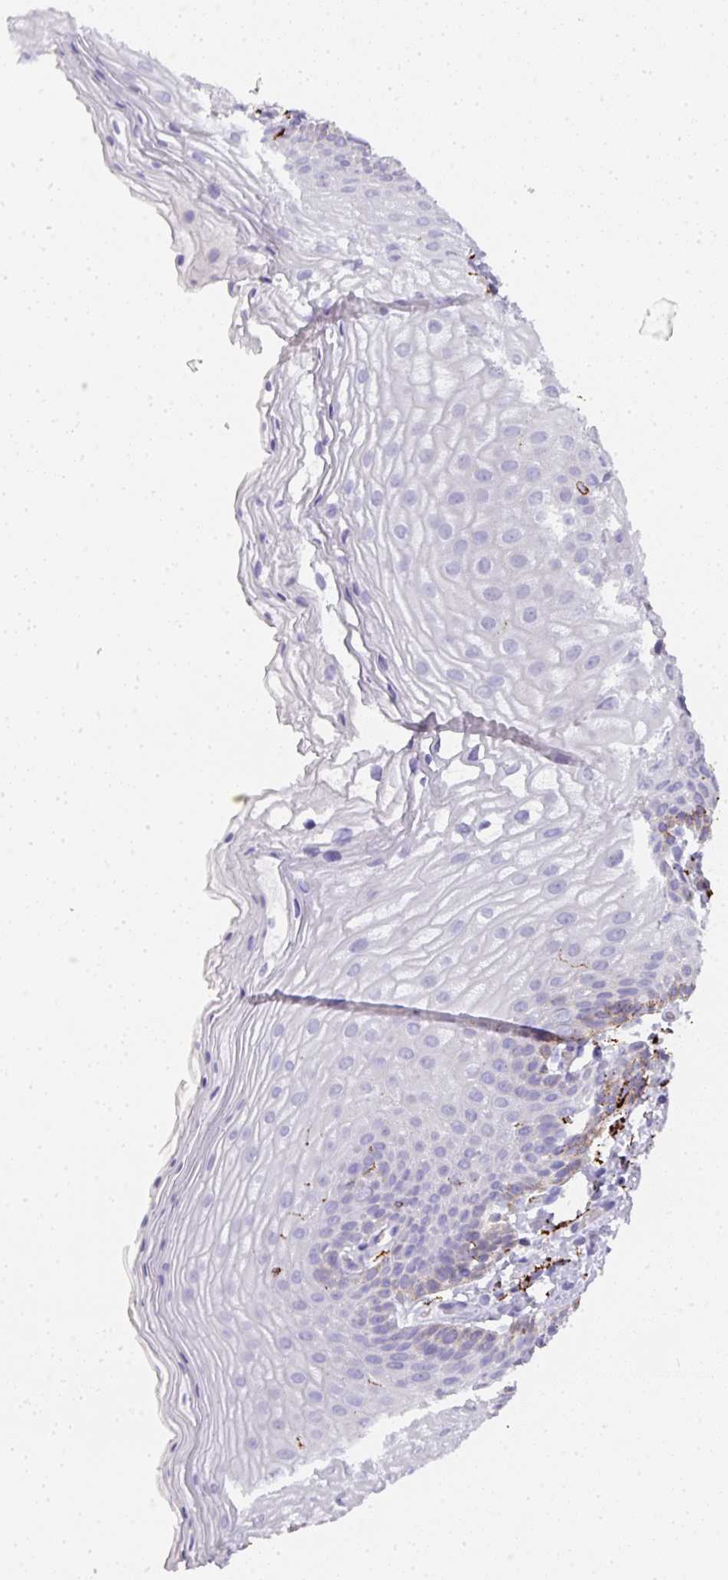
{"staining": {"intensity": "negative", "quantity": "none", "location": "none"}, "tissue": "skin", "cell_type": "Epidermal cells", "image_type": "normal", "snomed": [{"axis": "morphology", "description": "Normal tissue, NOS"}, {"axis": "topography", "description": "Anal"}], "caption": "High power microscopy photomicrograph of an immunohistochemistry (IHC) photomicrograph of unremarkable skin, revealing no significant positivity in epidermal cells.", "gene": "MMACHC", "patient": {"sex": "female", "age": 40}}